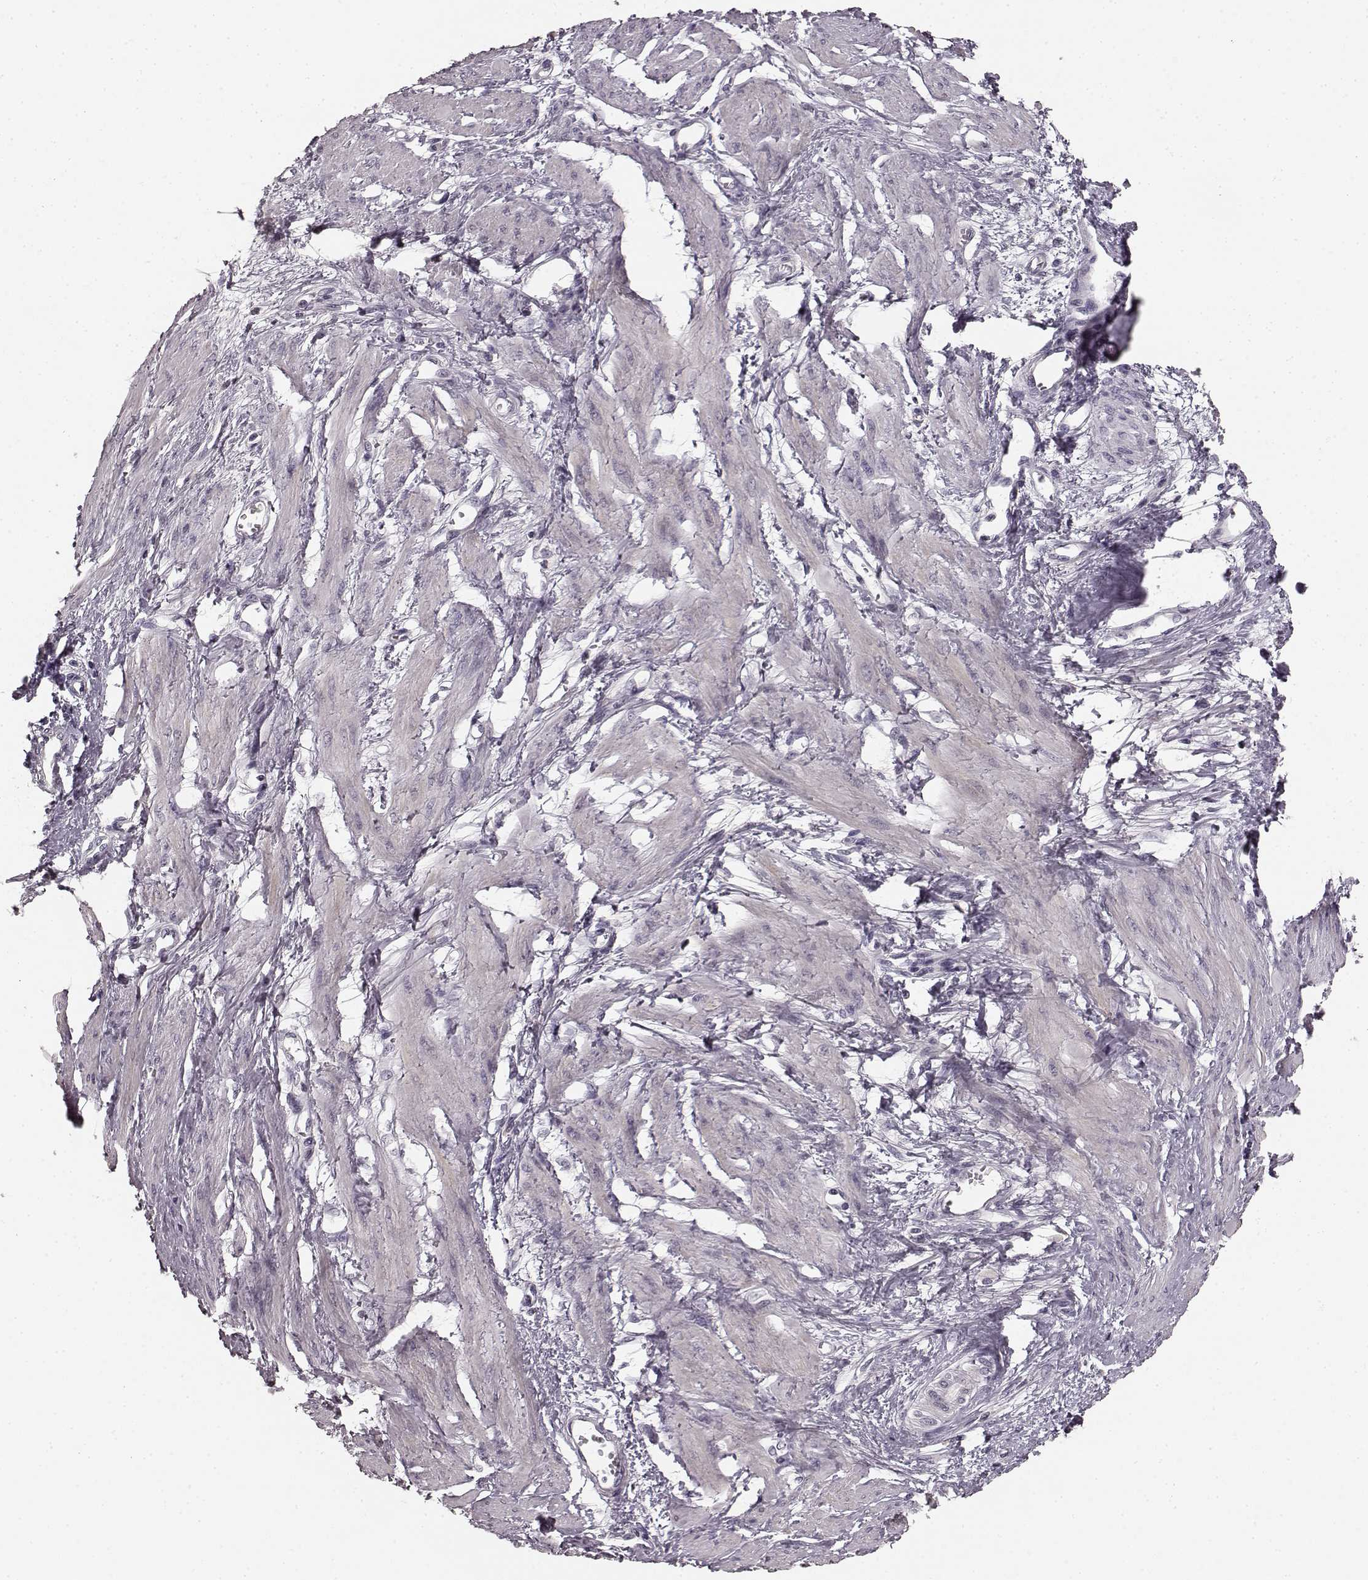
{"staining": {"intensity": "negative", "quantity": "none", "location": "none"}, "tissue": "smooth muscle", "cell_type": "Smooth muscle cells", "image_type": "normal", "snomed": [{"axis": "morphology", "description": "Normal tissue, NOS"}, {"axis": "topography", "description": "Smooth muscle"}, {"axis": "topography", "description": "Uterus"}], "caption": "Immunohistochemical staining of normal smooth muscle demonstrates no significant expression in smooth muscle cells. The staining is performed using DAB (3,3'-diaminobenzidine) brown chromogen with nuclei counter-stained in using hematoxylin.", "gene": "RIT2", "patient": {"sex": "female", "age": 39}}